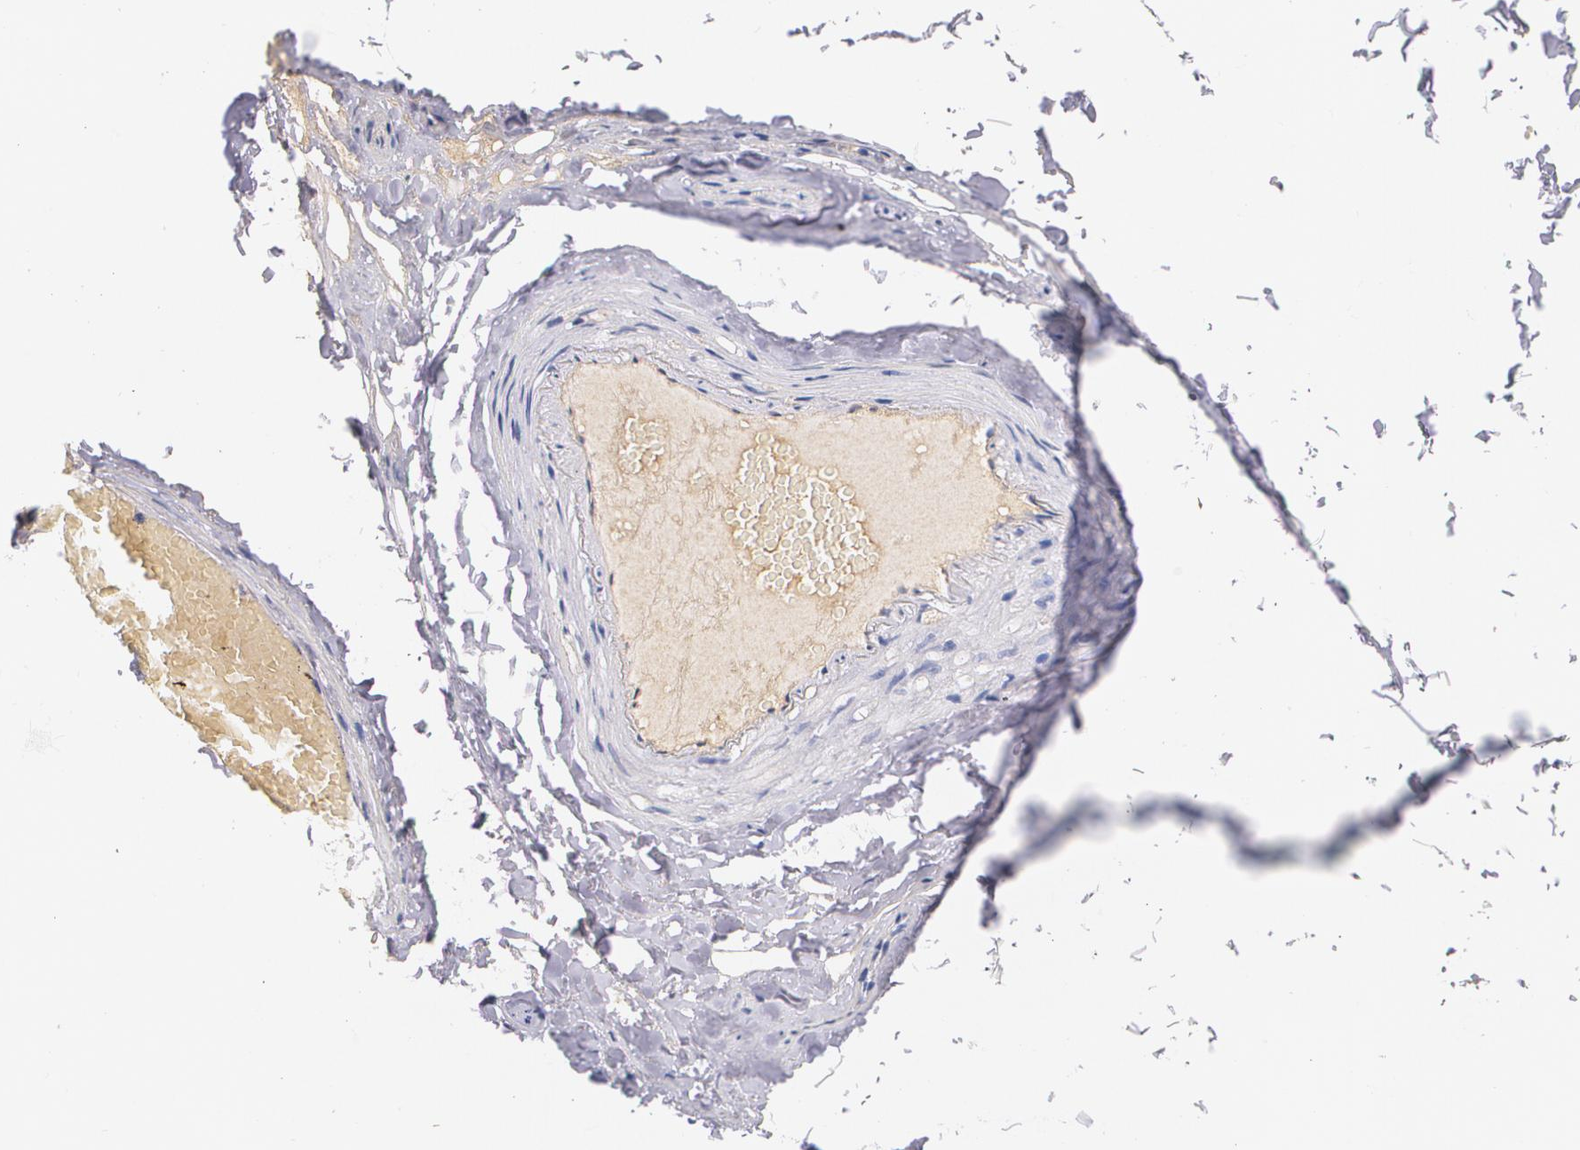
{"staining": {"intensity": "negative", "quantity": "none", "location": "none"}, "tissue": "adipose tissue", "cell_type": "Adipocytes", "image_type": "normal", "snomed": [{"axis": "morphology", "description": "Normal tissue, NOS"}, {"axis": "topography", "description": "Soft tissue"}, {"axis": "topography", "description": "Peripheral nerve tissue"}], "caption": "A histopathology image of human adipose tissue is negative for staining in adipocytes.", "gene": "AMBP", "patient": {"sex": "female", "age": 68}}